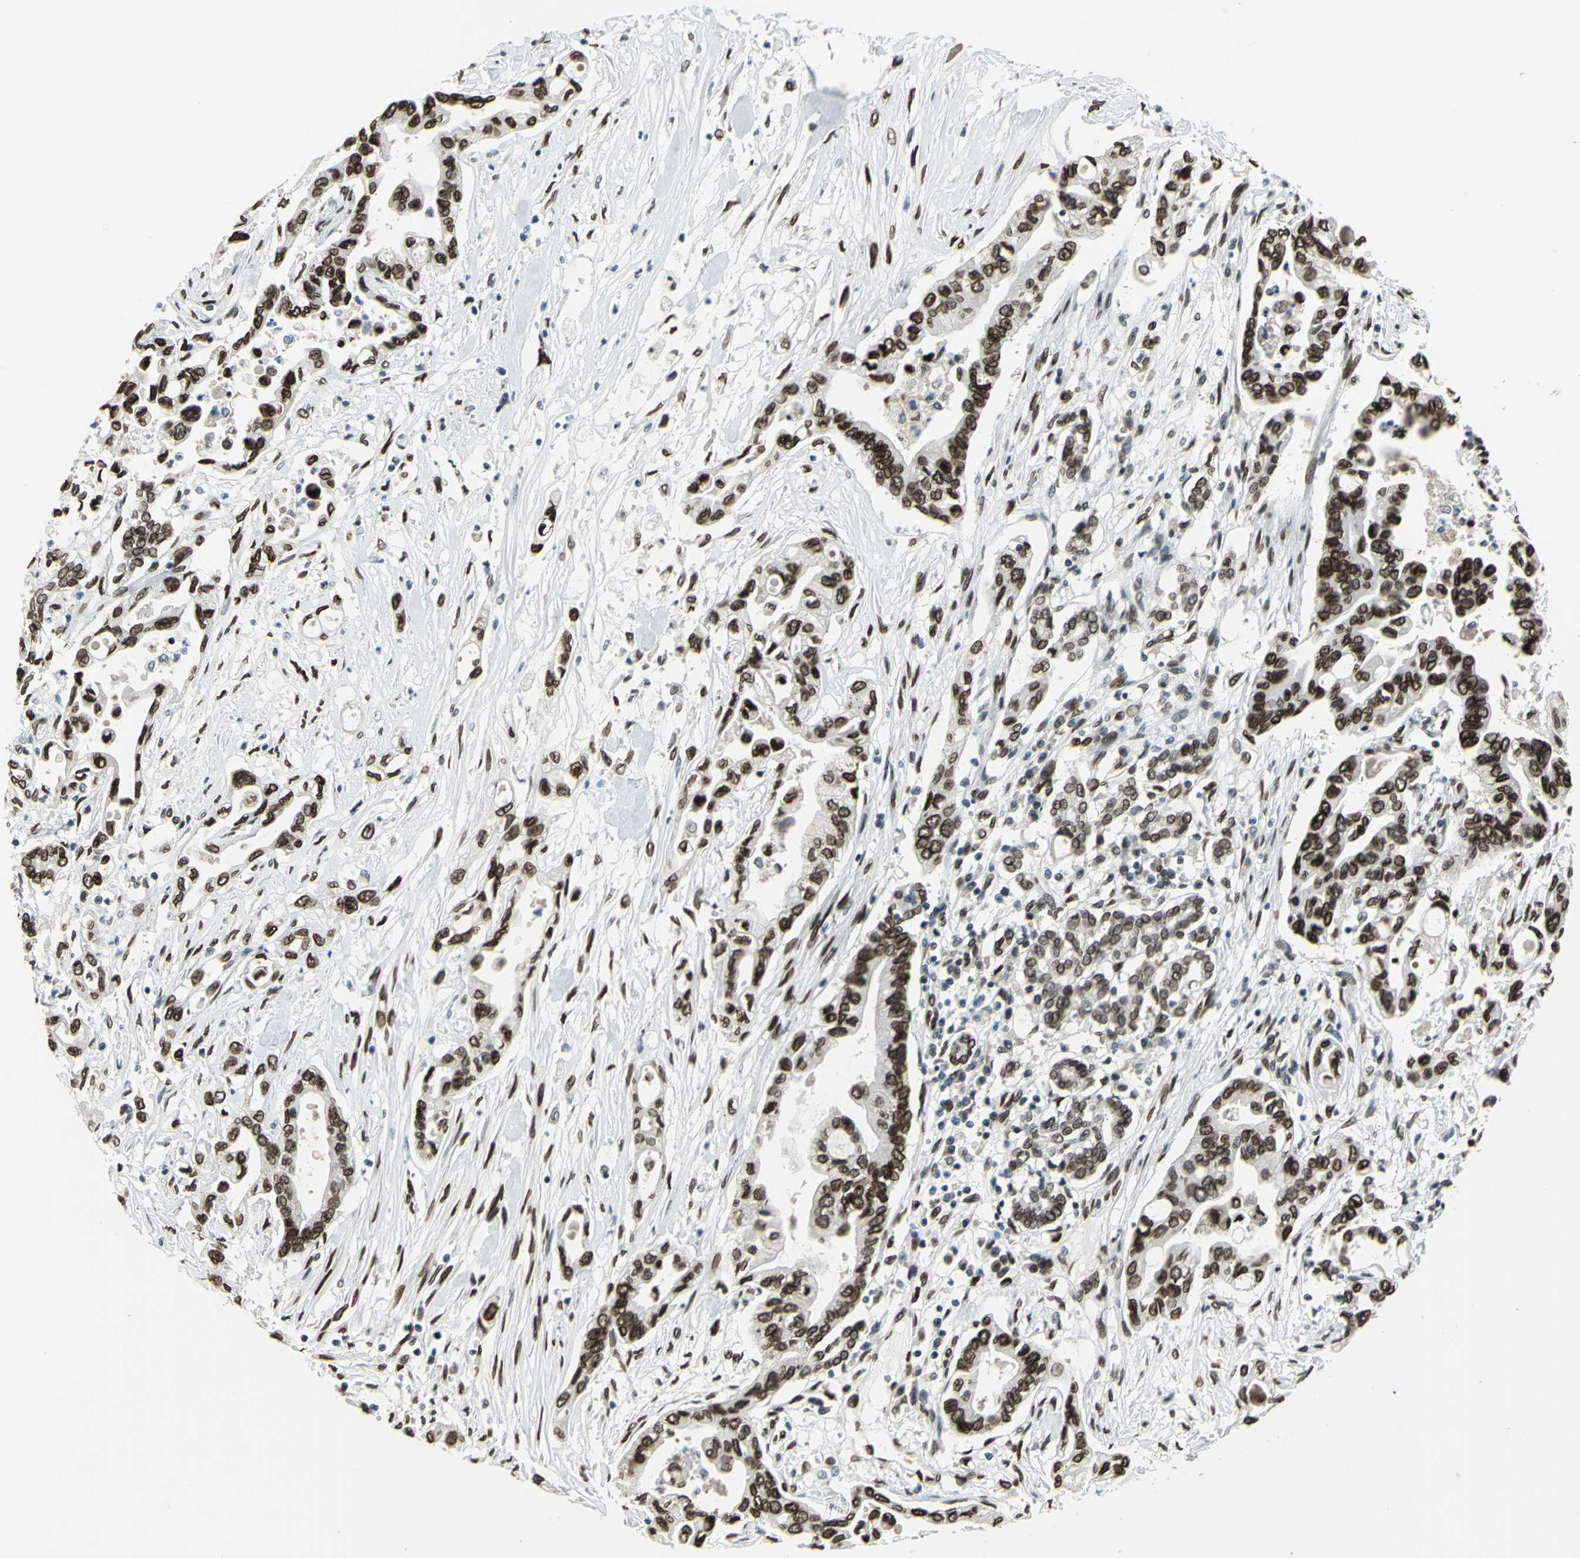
{"staining": {"intensity": "strong", "quantity": ">75%", "location": "cytoplasmic/membranous,nuclear"}, "tissue": "pancreatic cancer", "cell_type": "Tumor cells", "image_type": "cancer", "snomed": [{"axis": "morphology", "description": "Adenocarcinoma, NOS"}, {"axis": "topography", "description": "Pancreas"}], "caption": "Immunohistochemical staining of pancreatic cancer displays strong cytoplasmic/membranous and nuclear protein positivity in approximately >75% of tumor cells. (DAB IHC, brown staining for protein, blue staining for nuclei).", "gene": "ISY1", "patient": {"sex": "female", "age": 57}}